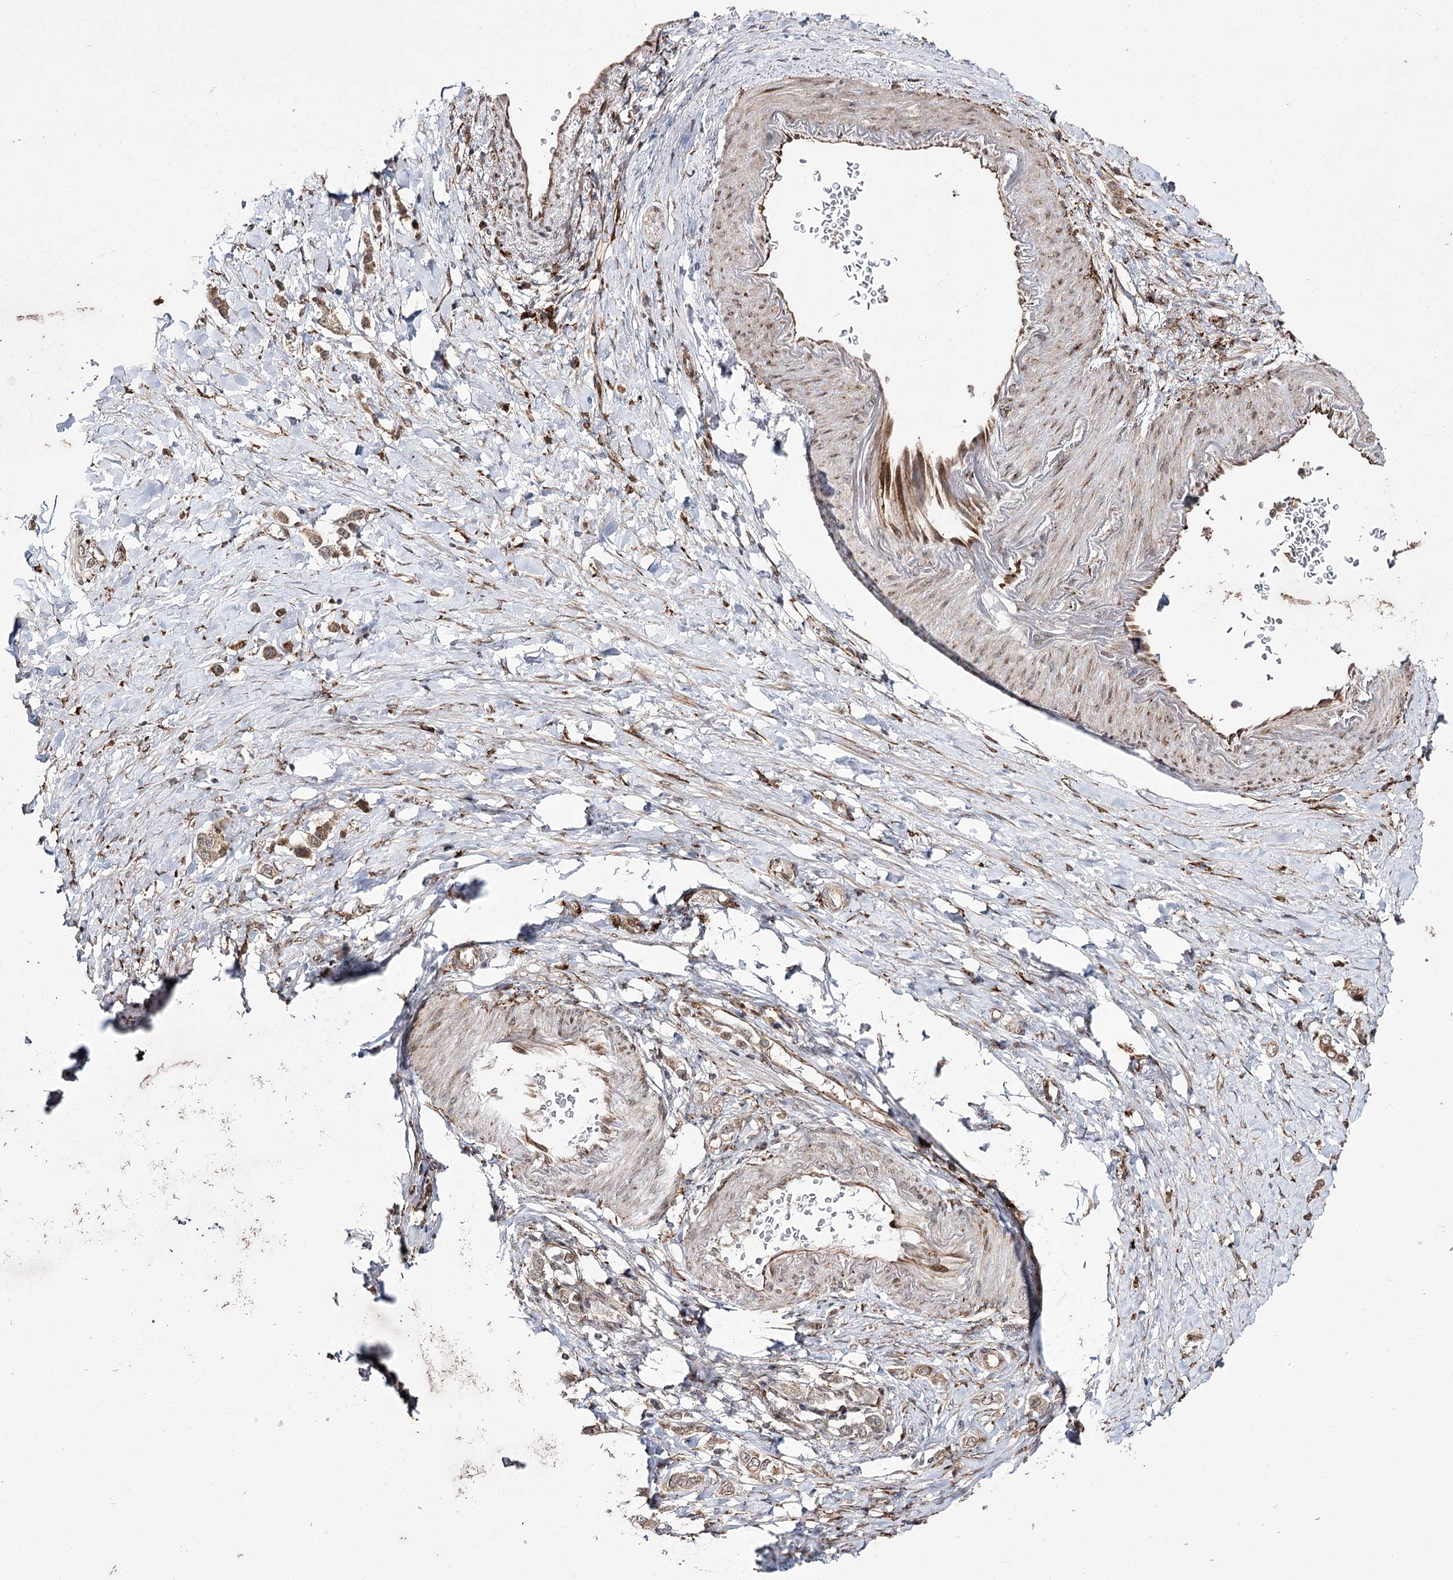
{"staining": {"intensity": "weak", "quantity": ">75%", "location": "cytoplasmic/membranous"}, "tissue": "stomach cancer", "cell_type": "Tumor cells", "image_type": "cancer", "snomed": [{"axis": "morphology", "description": "Adenocarcinoma, NOS"}, {"axis": "topography", "description": "Stomach"}], "caption": "Adenocarcinoma (stomach) tissue reveals weak cytoplasmic/membranous staining in about >75% of tumor cells", "gene": "FANCL", "patient": {"sex": "female", "age": 65}}